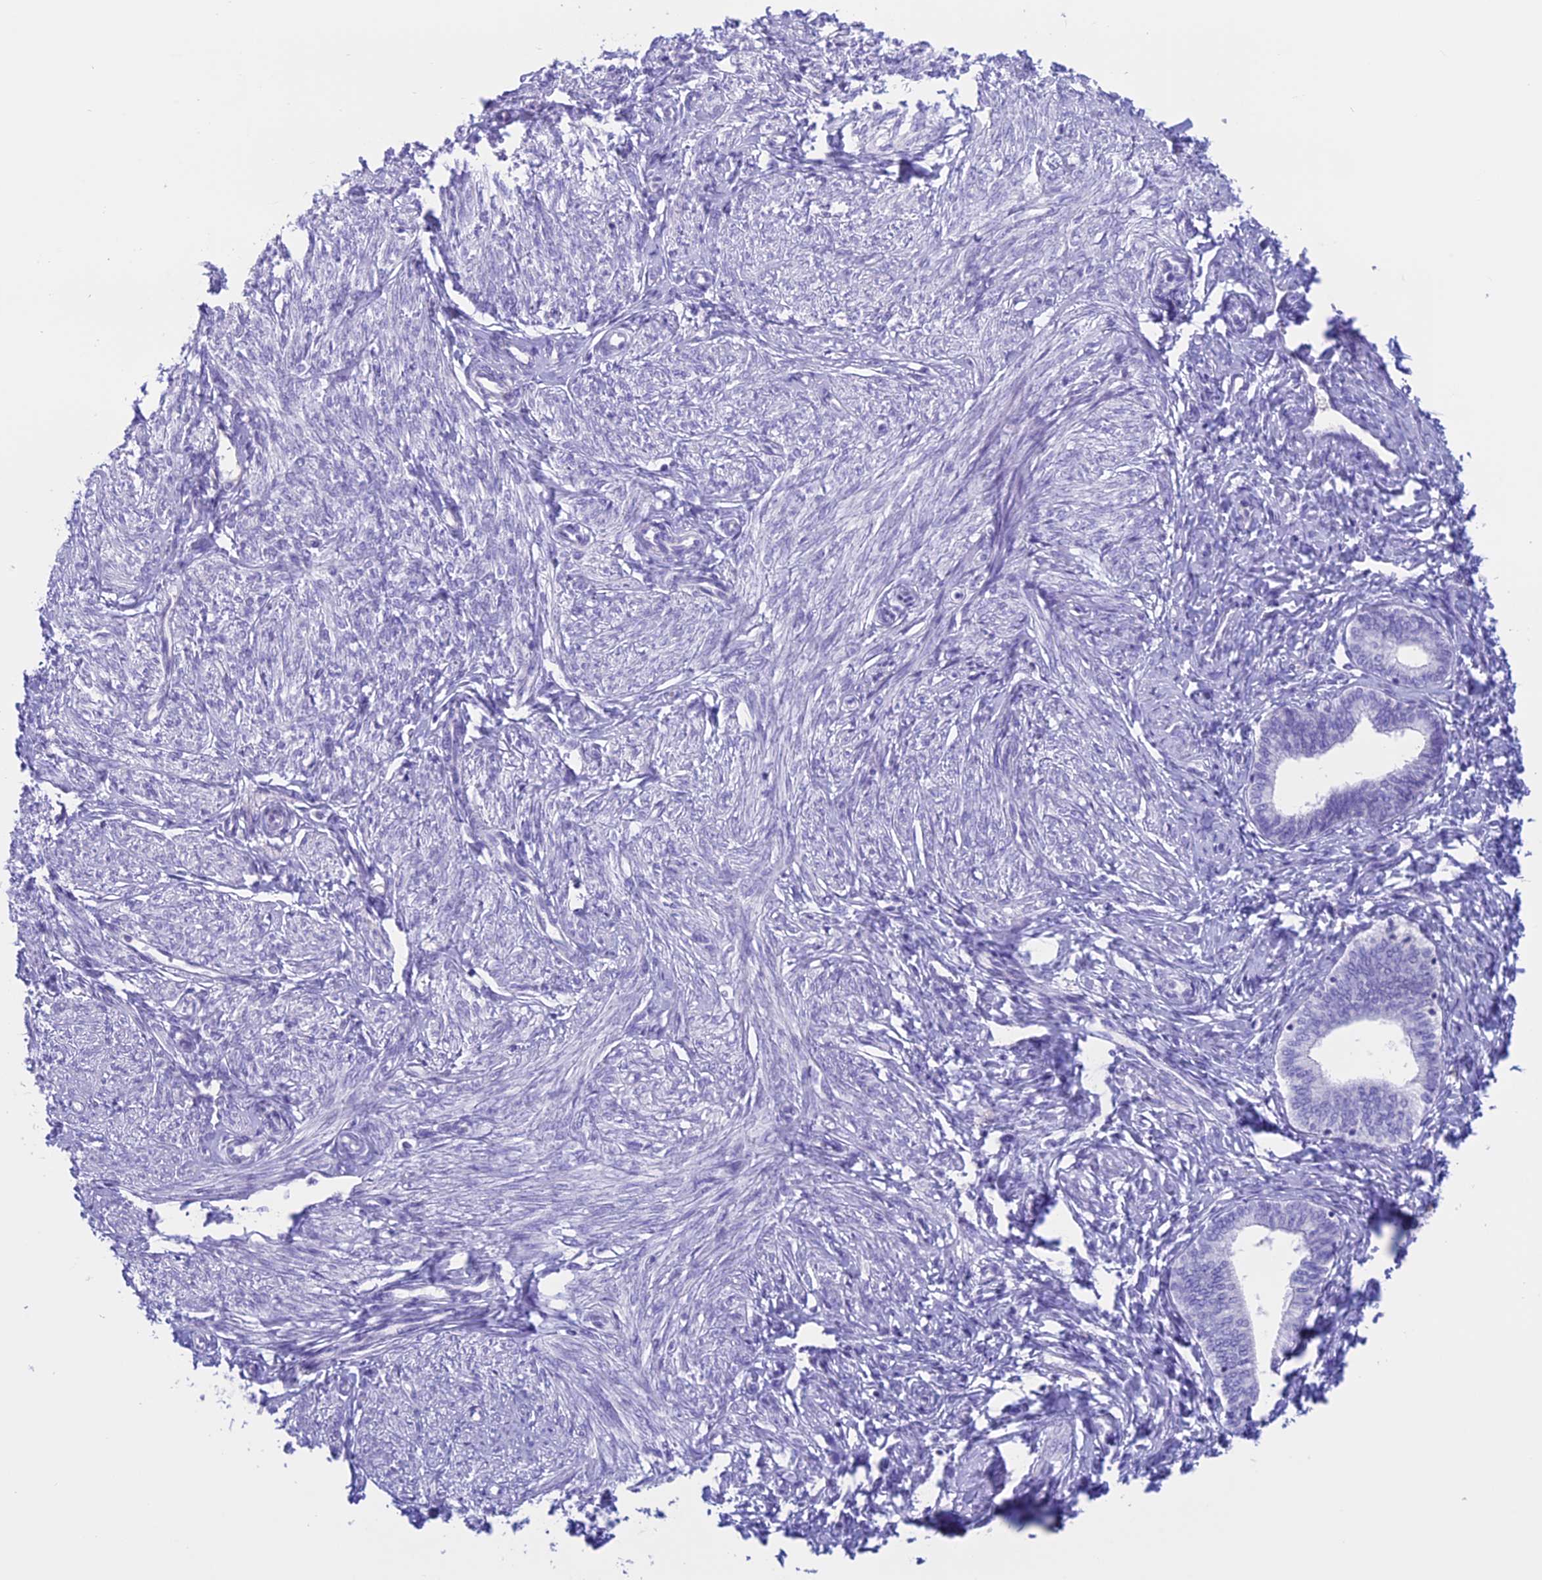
{"staining": {"intensity": "negative", "quantity": "none", "location": "none"}, "tissue": "endometrium", "cell_type": "Cells in endometrial stroma", "image_type": "normal", "snomed": [{"axis": "morphology", "description": "Normal tissue, NOS"}, {"axis": "topography", "description": "Endometrium"}], "caption": "High magnification brightfield microscopy of benign endometrium stained with DAB (3,3'-diaminobenzidine) (brown) and counterstained with hematoxylin (blue): cells in endometrial stroma show no significant positivity.", "gene": "RP1", "patient": {"sex": "female", "age": 72}}